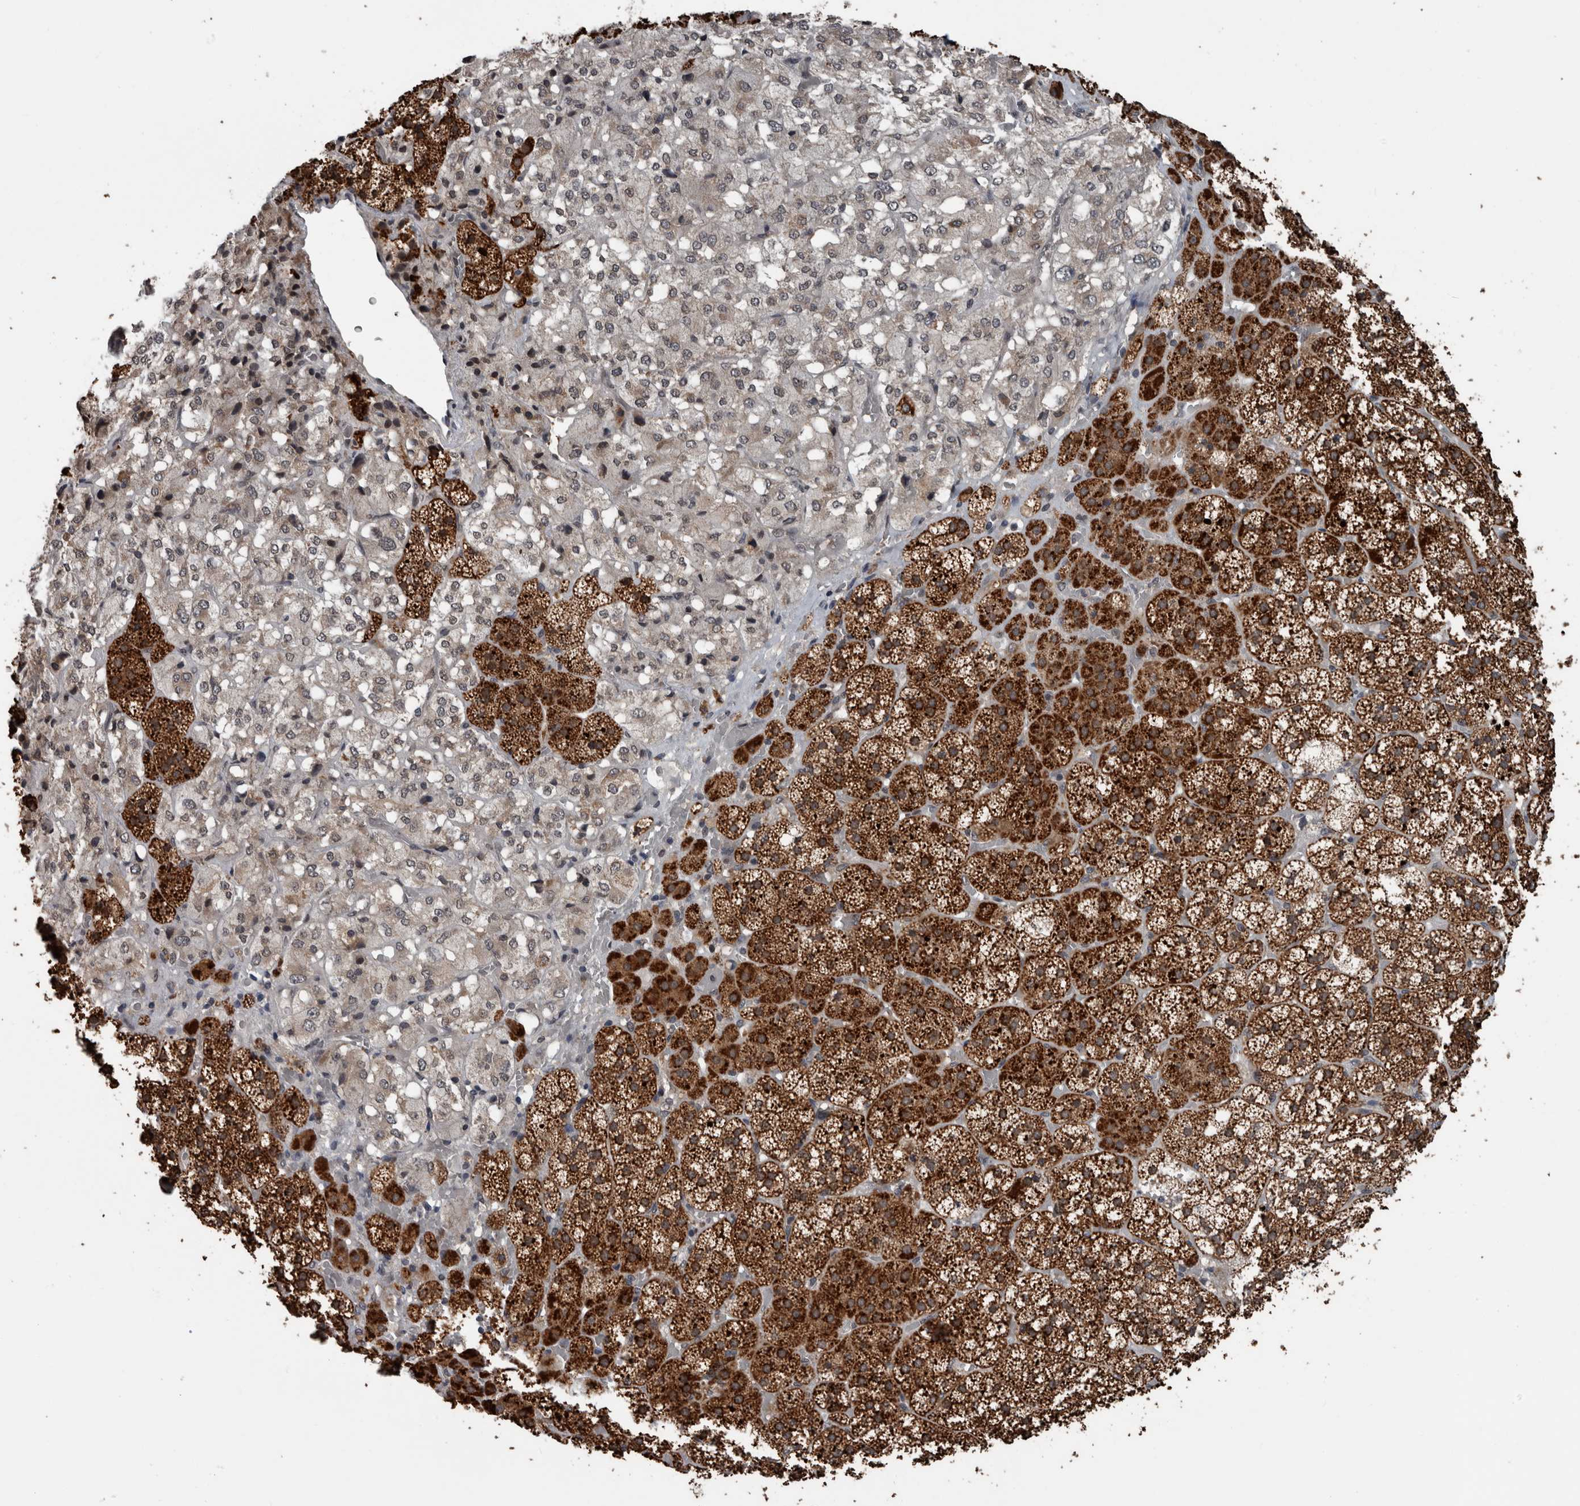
{"staining": {"intensity": "strong", "quantity": ">75%", "location": "cytoplasmic/membranous"}, "tissue": "adrenal gland", "cell_type": "Glandular cells", "image_type": "normal", "snomed": [{"axis": "morphology", "description": "Normal tissue, NOS"}, {"axis": "topography", "description": "Adrenal gland"}], "caption": "A brown stain shows strong cytoplasmic/membranous staining of a protein in glandular cells of normal human adrenal gland.", "gene": "ENY2", "patient": {"sex": "female", "age": 44}}